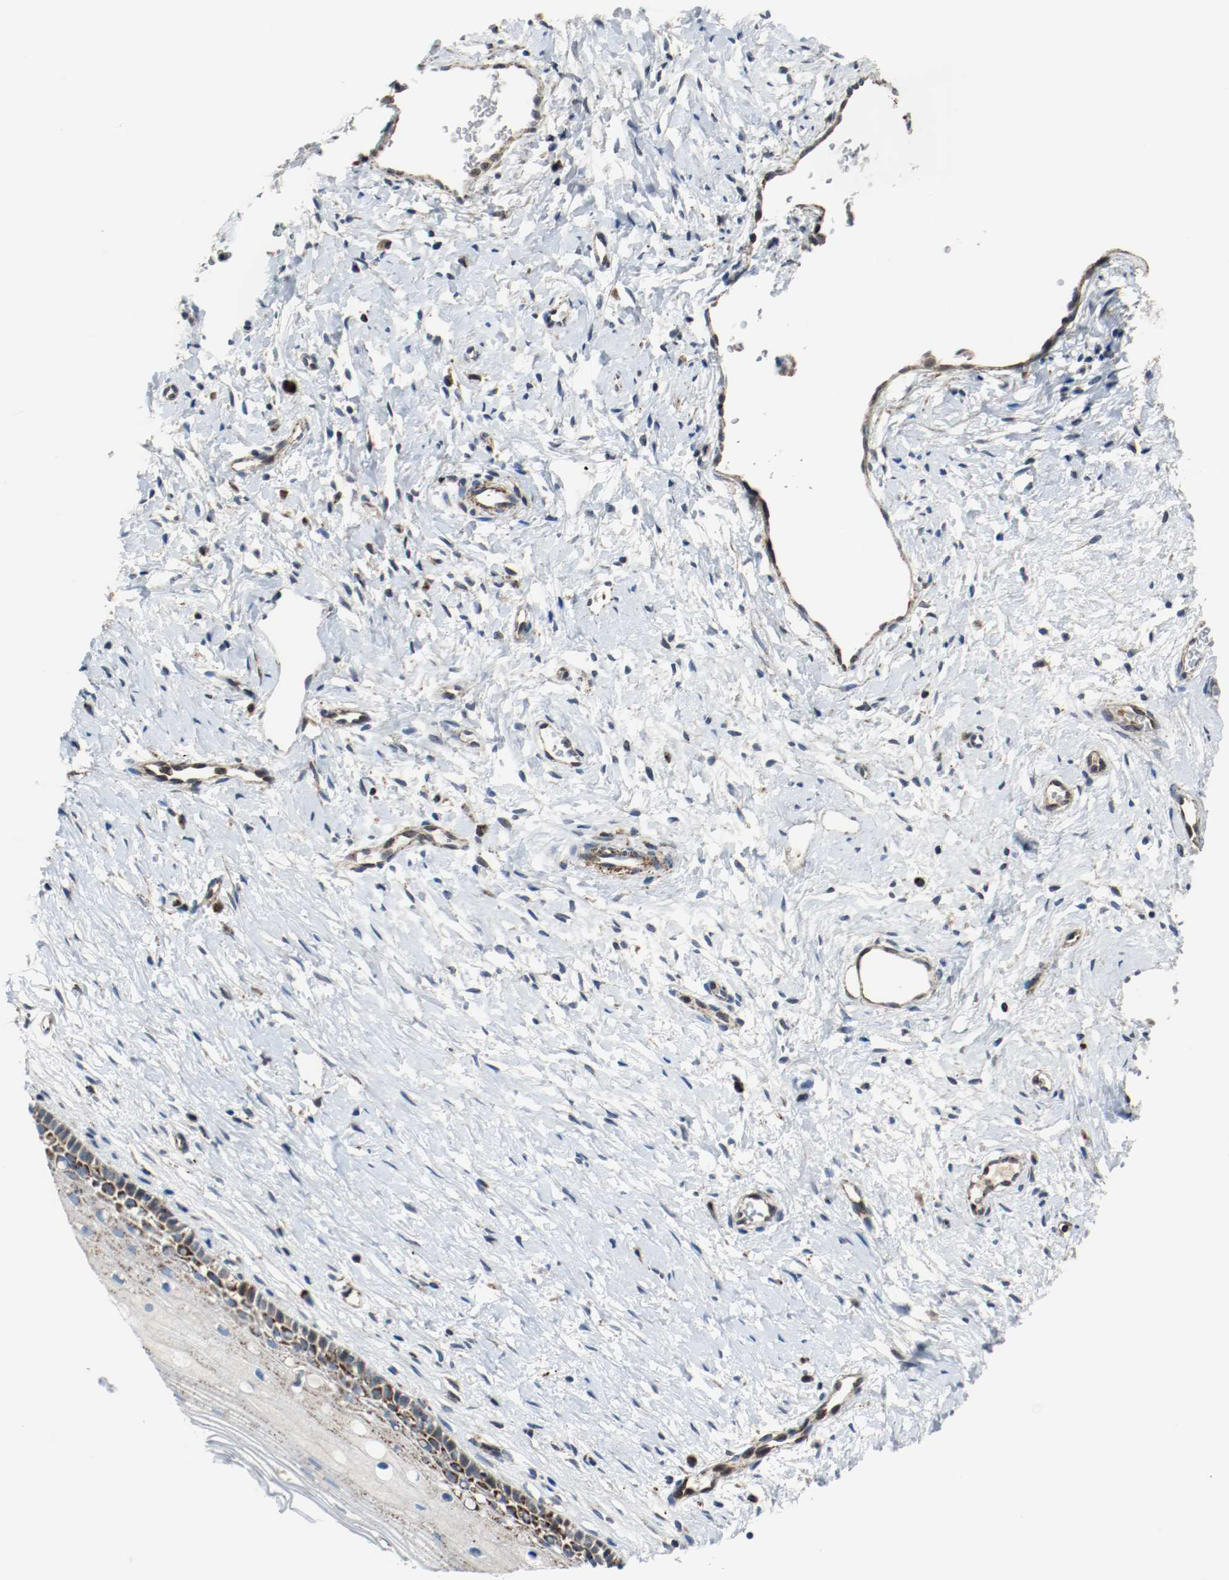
{"staining": {"intensity": "strong", "quantity": ">75%", "location": "cytoplasmic/membranous"}, "tissue": "cervix", "cell_type": "Glandular cells", "image_type": "normal", "snomed": [{"axis": "morphology", "description": "Normal tissue, NOS"}, {"axis": "topography", "description": "Cervix"}], "caption": "IHC of unremarkable cervix exhibits high levels of strong cytoplasmic/membranous expression in about >75% of glandular cells.", "gene": "TXNRD1", "patient": {"sex": "female", "age": 46}}